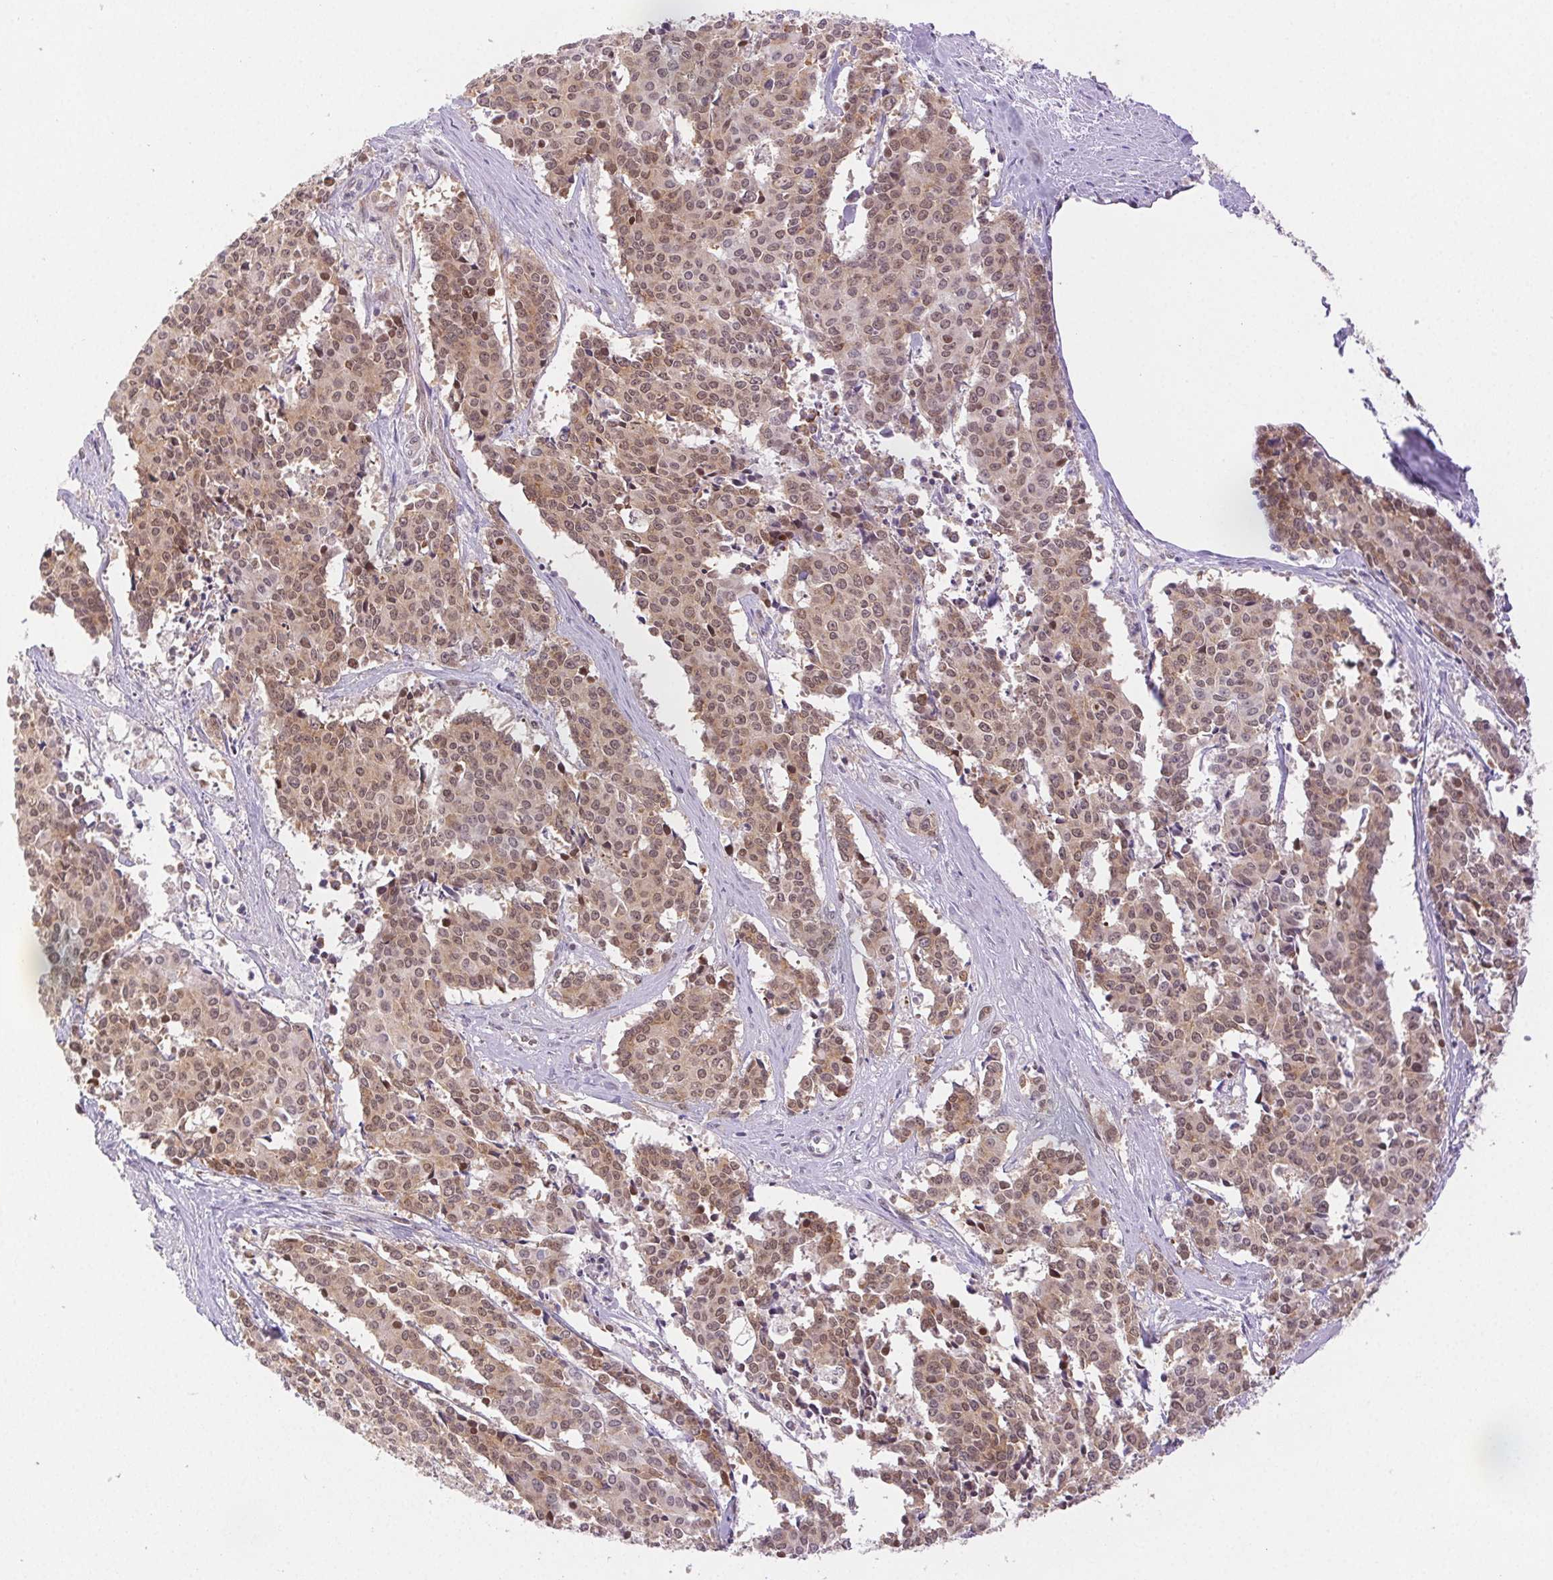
{"staining": {"intensity": "moderate", "quantity": ">75%", "location": "cytoplasmic/membranous,nuclear"}, "tissue": "cervical cancer", "cell_type": "Tumor cells", "image_type": "cancer", "snomed": [{"axis": "morphology", "description": "Squamous cell carcinoma, NOS"}, {"axis": "topography", "description": "Cervix"}], "caption": "Moderate cytoplasmic/membranous and nuclear positivity for a protein is seen in about >75% of tumor cells of squamous cell carcinoma (cervical) using immunohistochemistry (IHC).", "gene": "H2AZ2", "patient": {"sex": "female", "age": 28}}